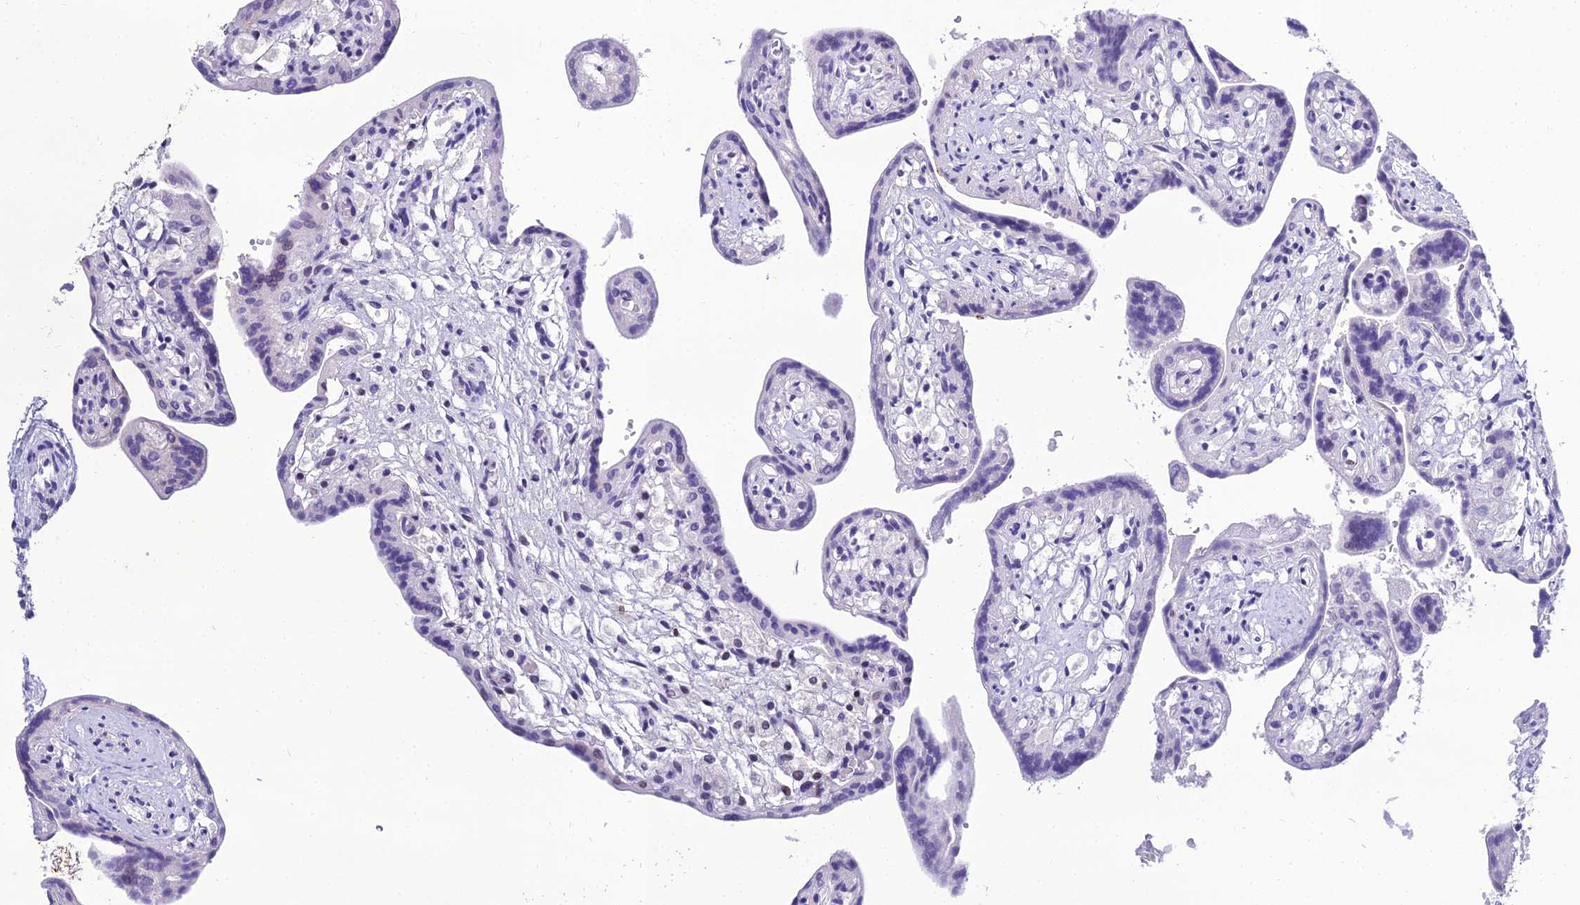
{"staining": {"intensity": "weak", "quantity": "25%-75%", "location": "nuclear"}, "tissue": "placenta", "cell_type": "Trophoblastic cells", "image_type": "normal", "snomed": [{"axis": "morphology", "description": "Normal tissue, NOS"}, {"axis": "topography", "description": "Placenta"}], "caption": "Protein staining by immunohistochemistry (IHC) displays weak nuclear positivity in approximately 25%-75% of trophoblastic cells in normal placenta.", "gene": "PPP4R2", "patient": {"sex": "female", "age": 37}}